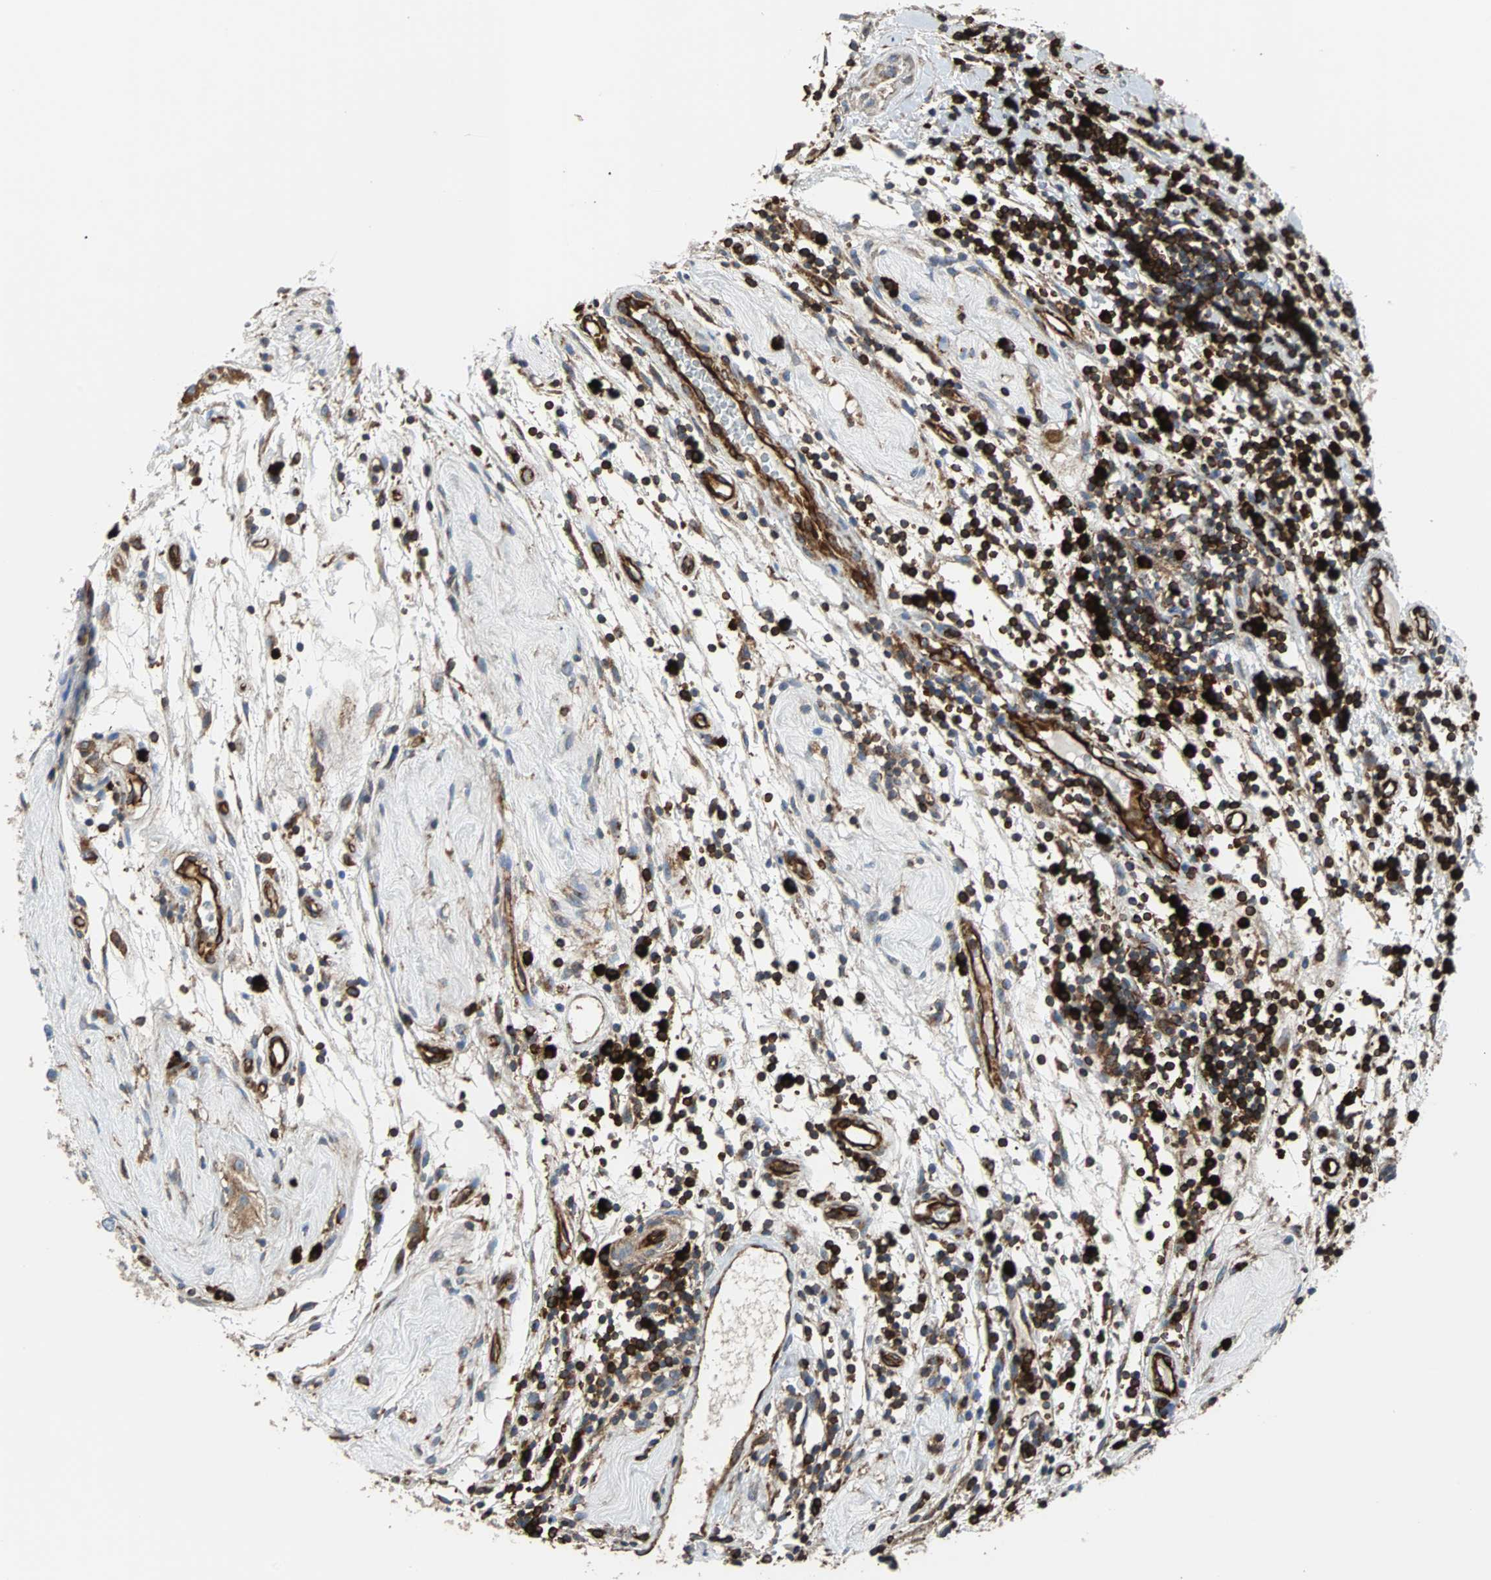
{"staining": {"intensity": "weak", "quantity": ">75%", "location": "cytoplasmic/membranous"}, "tissue": "testis cancer", "cell_type": "Tumor cells", "image_type": "cancer", "snomed": [{"axis": "morphology", "description": "Seminoma, NOS"}, {"axis": "topography", "description": "Testis"}], "caption": "Protein expression by IHC shows weak cytoplasmic/membranous expression in about >75% of tumor cells in testis cancer (seminoma).", "gene": "PLCG2", "patient": {"sex": "male", "age": 43}}